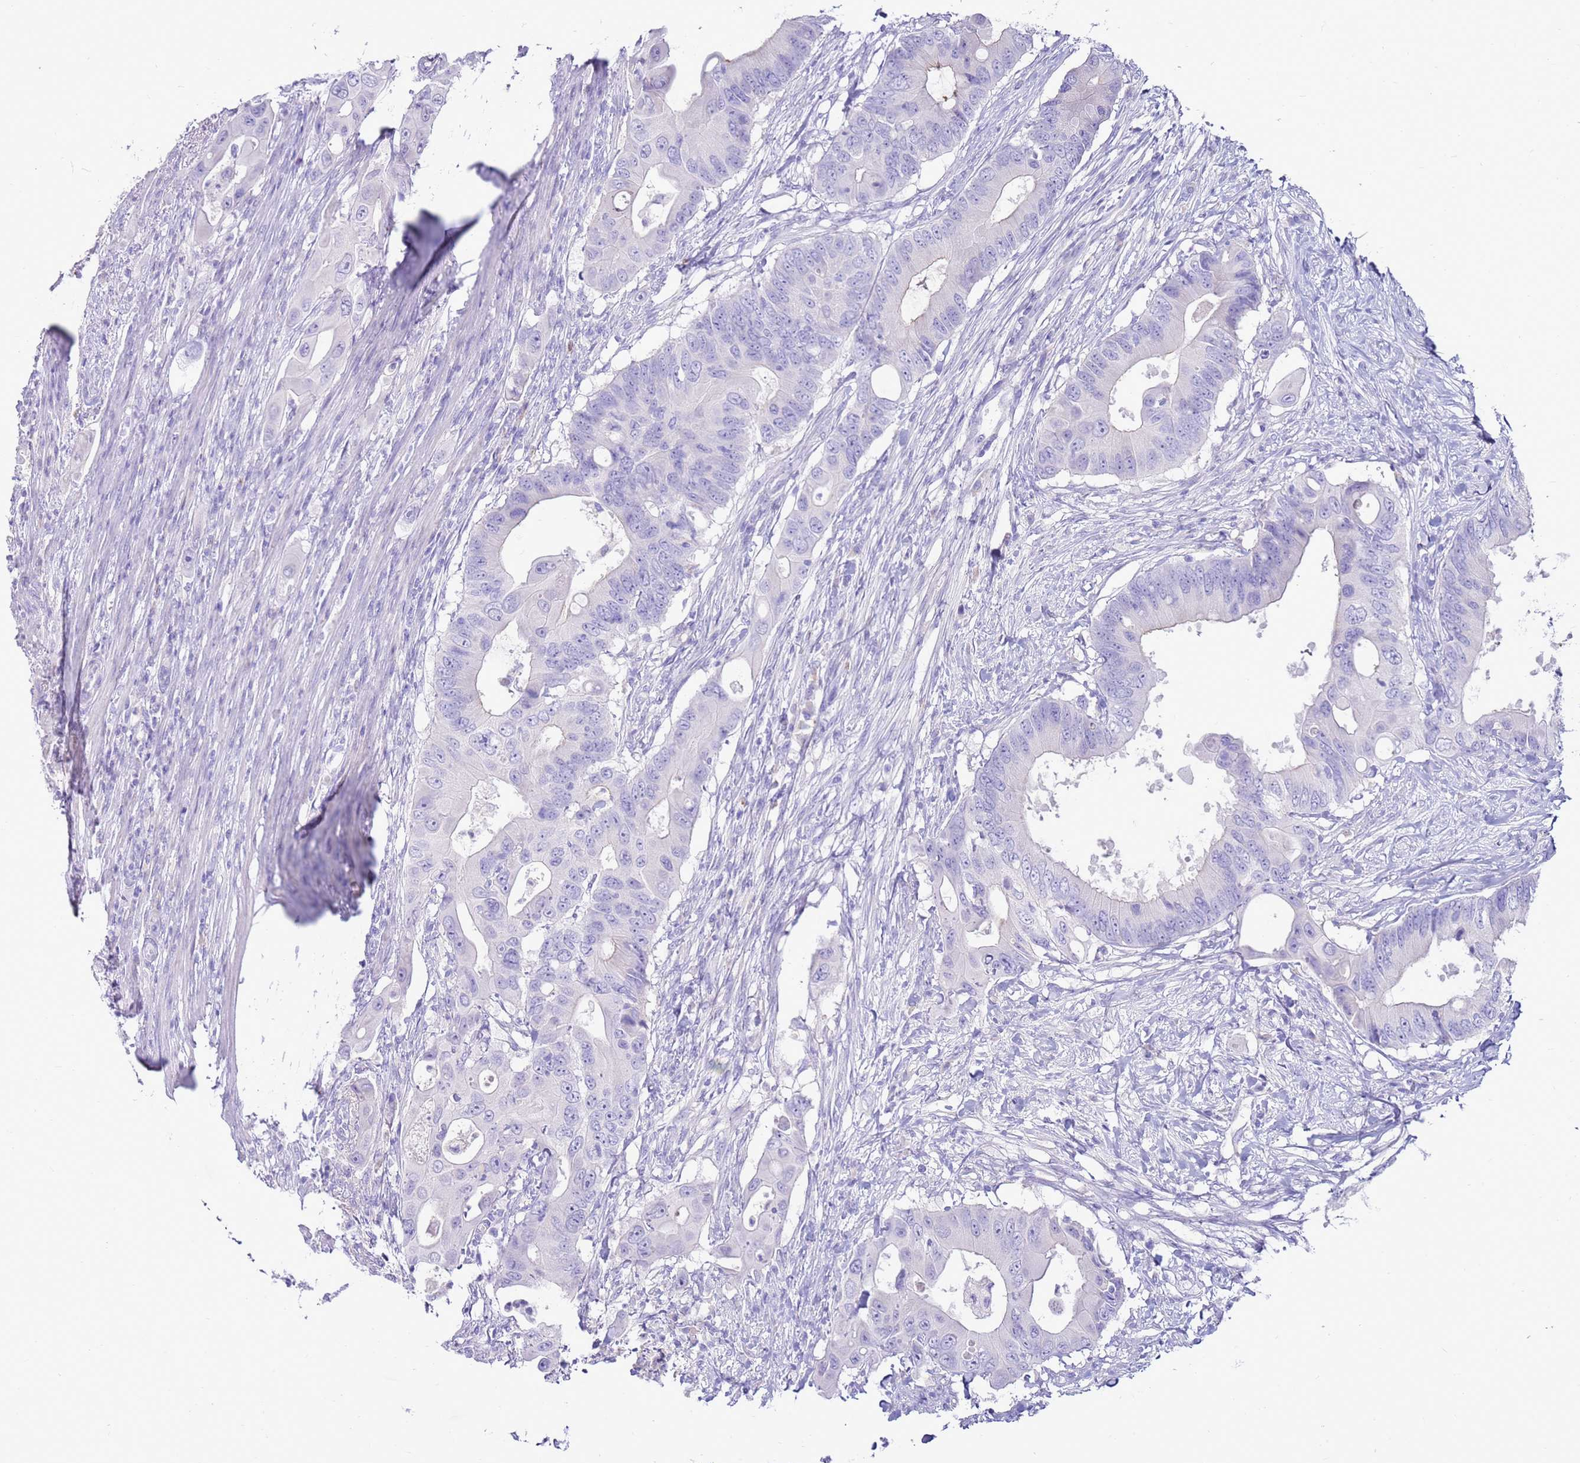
{"staining": {"intensity": "negative", "quantity": "none", "location": "none"}, "tissue": "colorectal cancer", "cell_type": "Tumor cells", "image_type": "cancer", "snomed": [{"axis": "morphology", "description": "Adenocarcinoma, NOS"}, {"axis": "topography", "description": "Colon"}], "caption": "IHC photomicrograph of human adenocarcinoma (colorectal) stained for a protein (brown), which displays no expression in tumor cells.", "gene": "EVPLL", "patient": {"sex": "male", "age": 71}}